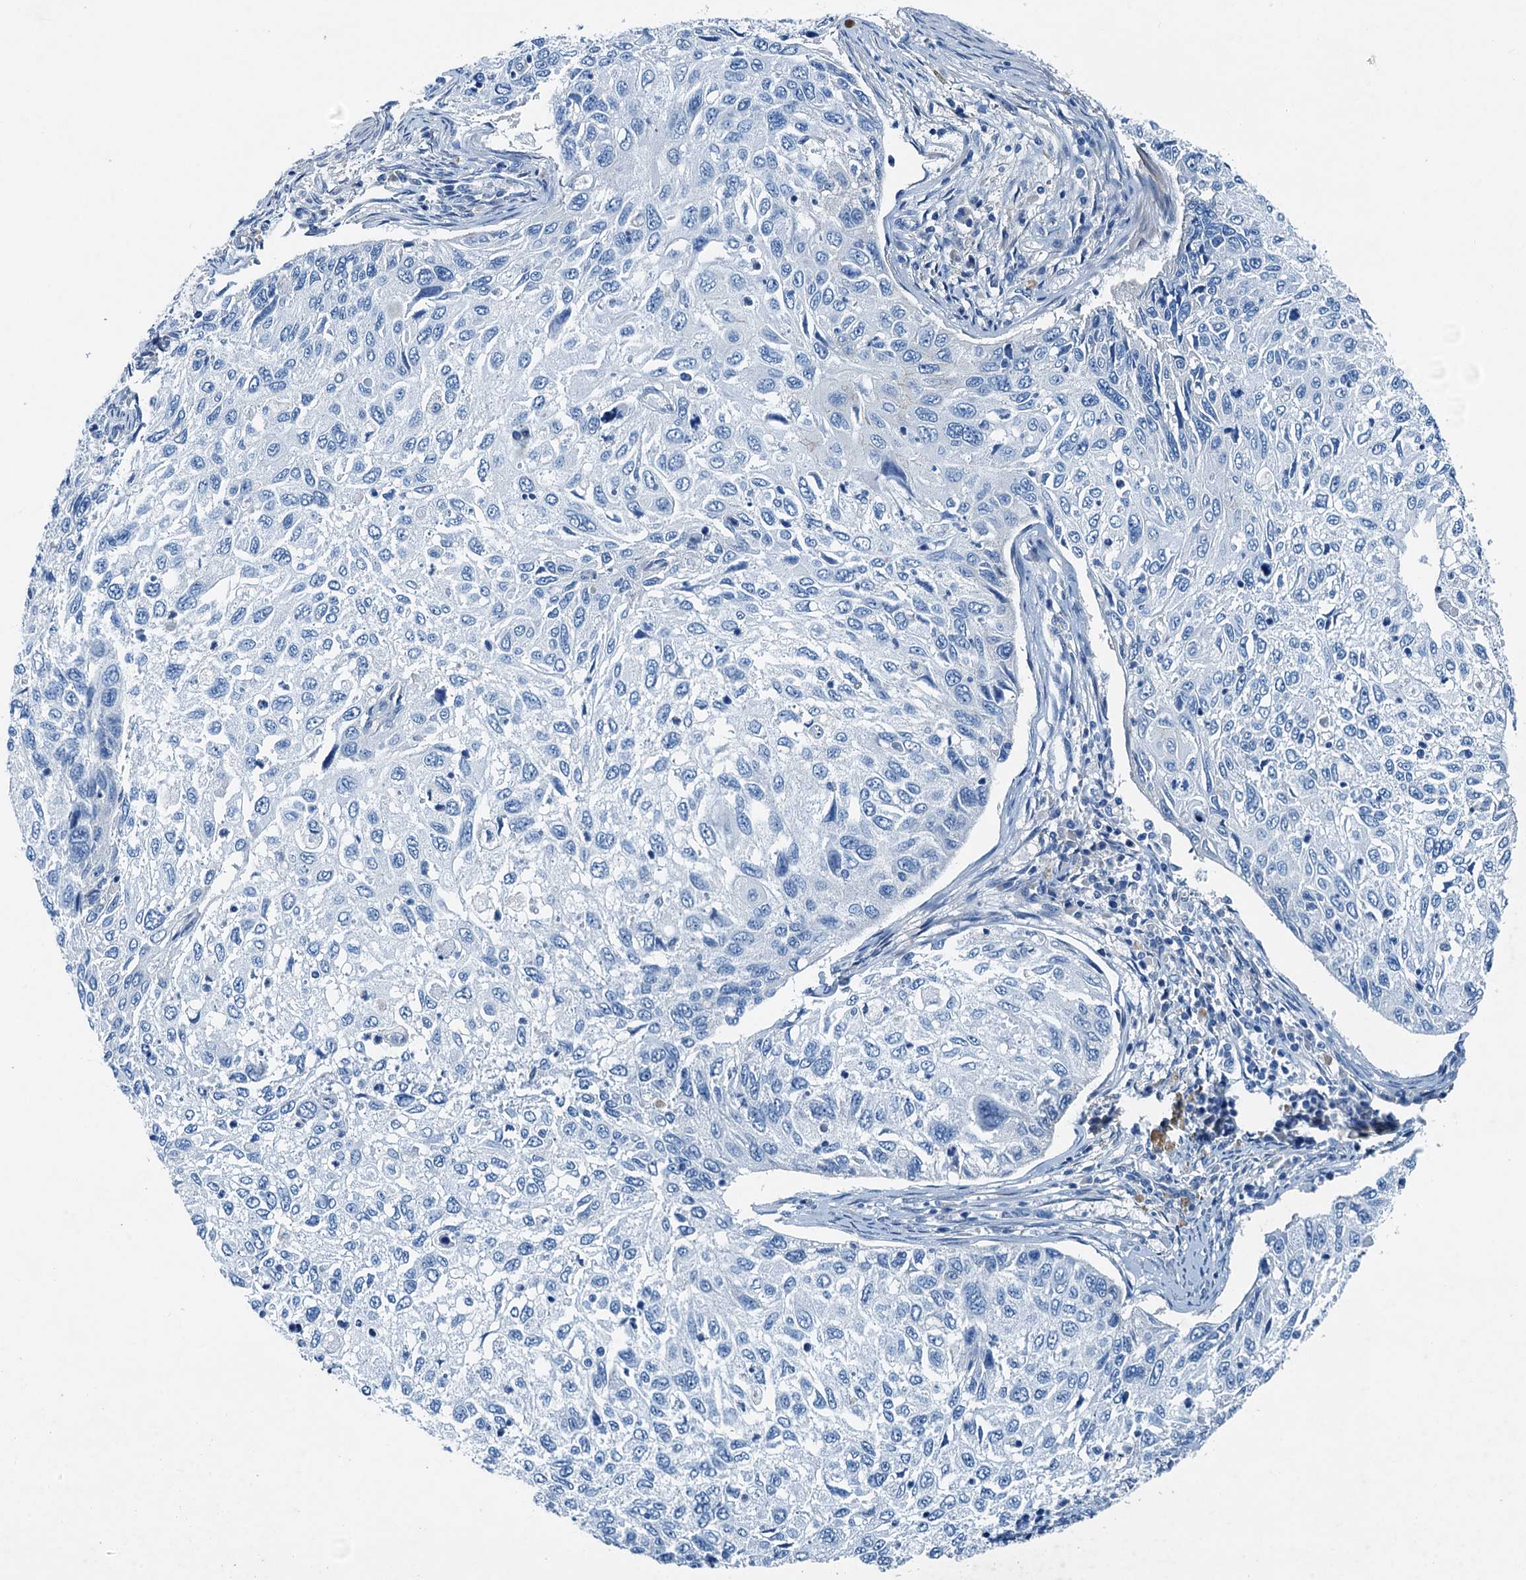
{"staining": {"intensity": "negative", "quantity": "none", "location": "none"}, "tissue": "cervical cancer", "cell_type": "Tumor cells", "image_type": "cancer", "snomed": [{"axis": "morphology", "description": "Squamous cell carcinoma, NOS"}, {"axis": "topography", "description": "Cervix"}], "caption": "The photomicrograph reveals no significant positivity in tumor cells of squamous cell carcinoma (cervical).", "gene": "RAB3IL1", "patient": {"sex": "female", "age": 70}}